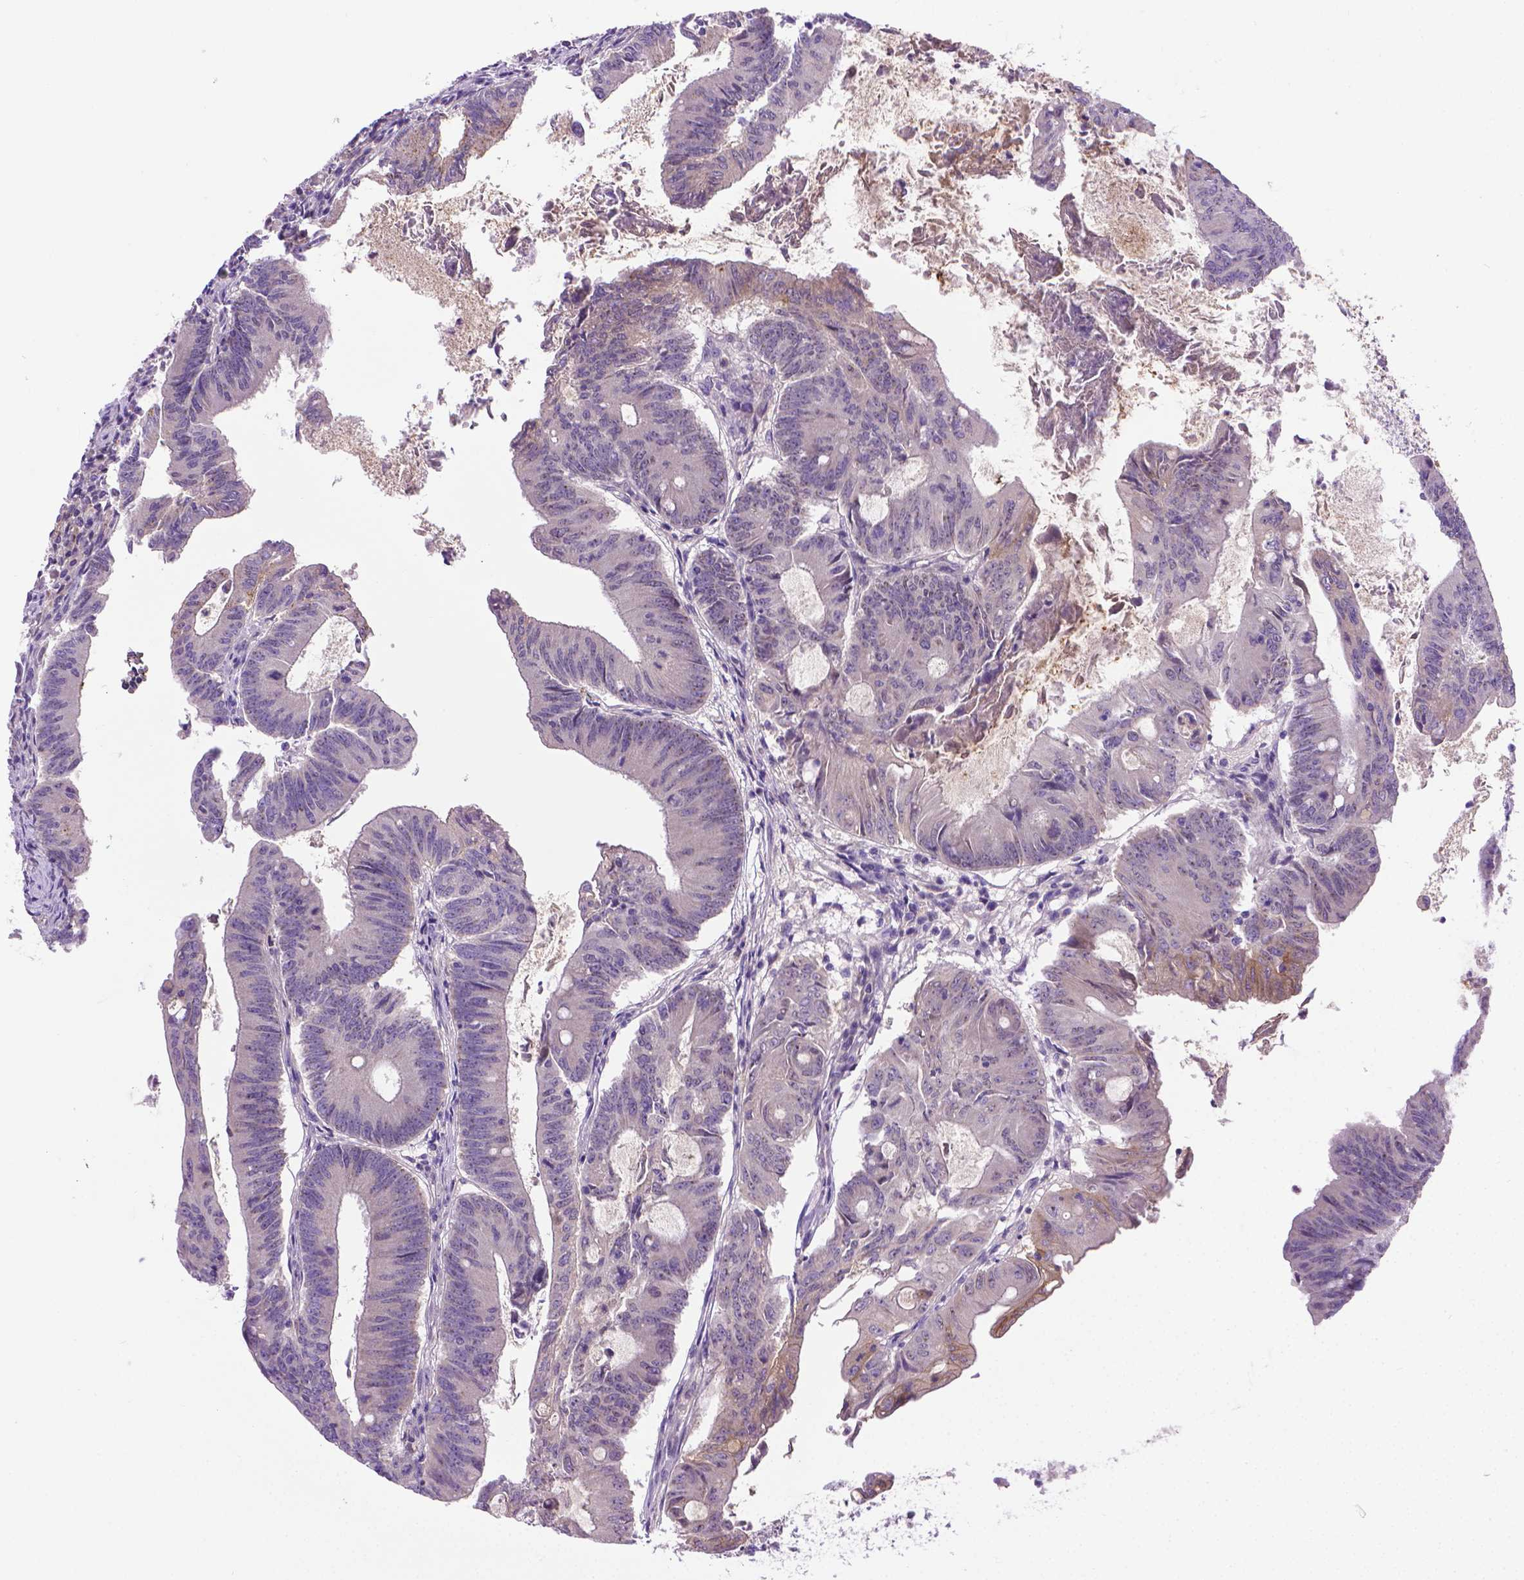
{"staining": {"intensity": "negative", "quantity": "none", "location": "none"}, "tissue": "colorectal cancer", "cell_type": "Tumor cells", "image_type": "cancer", "snomed": [{"axis": "morphology", "description": "Adenocarcinoma, NOS"}, {"axis": "topography", "description": "Colon"}], "caption": "Colorectal cancer (adenocarcinoma) stained for a protein using IHC exhibits no staining tumor cells.", "gene": "SLC51B", "patient": {"sex": "female", "age": 70}}